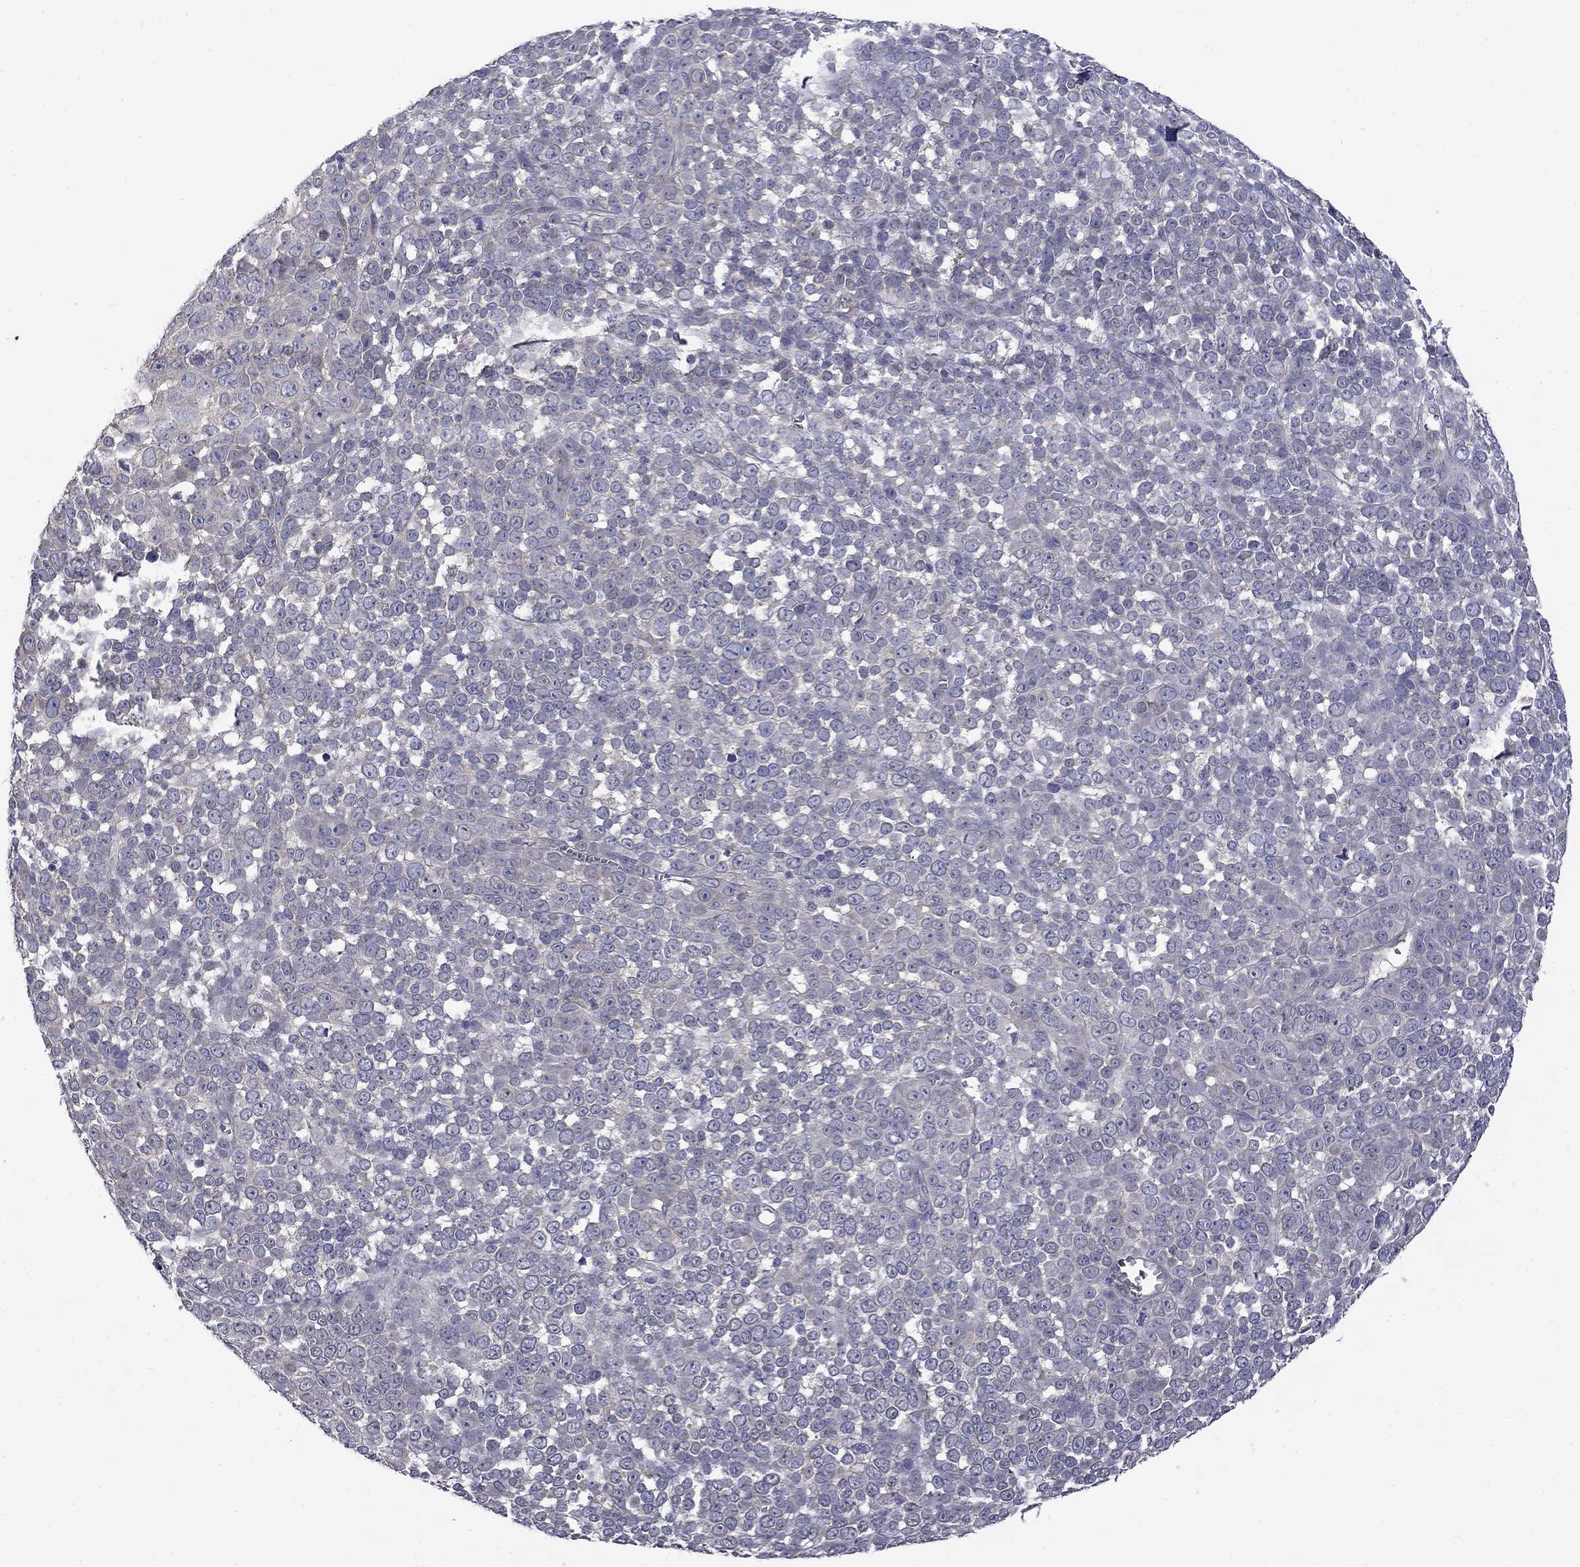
{"staining": {"intensity": "negative", "quantity": "none", "location": "none"}, "tissue": "melanoma", "cell_type": "Tumor cells", "image_type": "cancer", "snomed": [{"axis": "morphology", "description": "Malignant melanoma, NOS"}, {"axis": "topography", "description": "Skin"}], "caption": "The IHC photomicrograph has no significant positivity in tumor cells of malignant melanoma tissue.", "gene": "SLC39A14", "patient": {"sex": "female", "age": 95}}